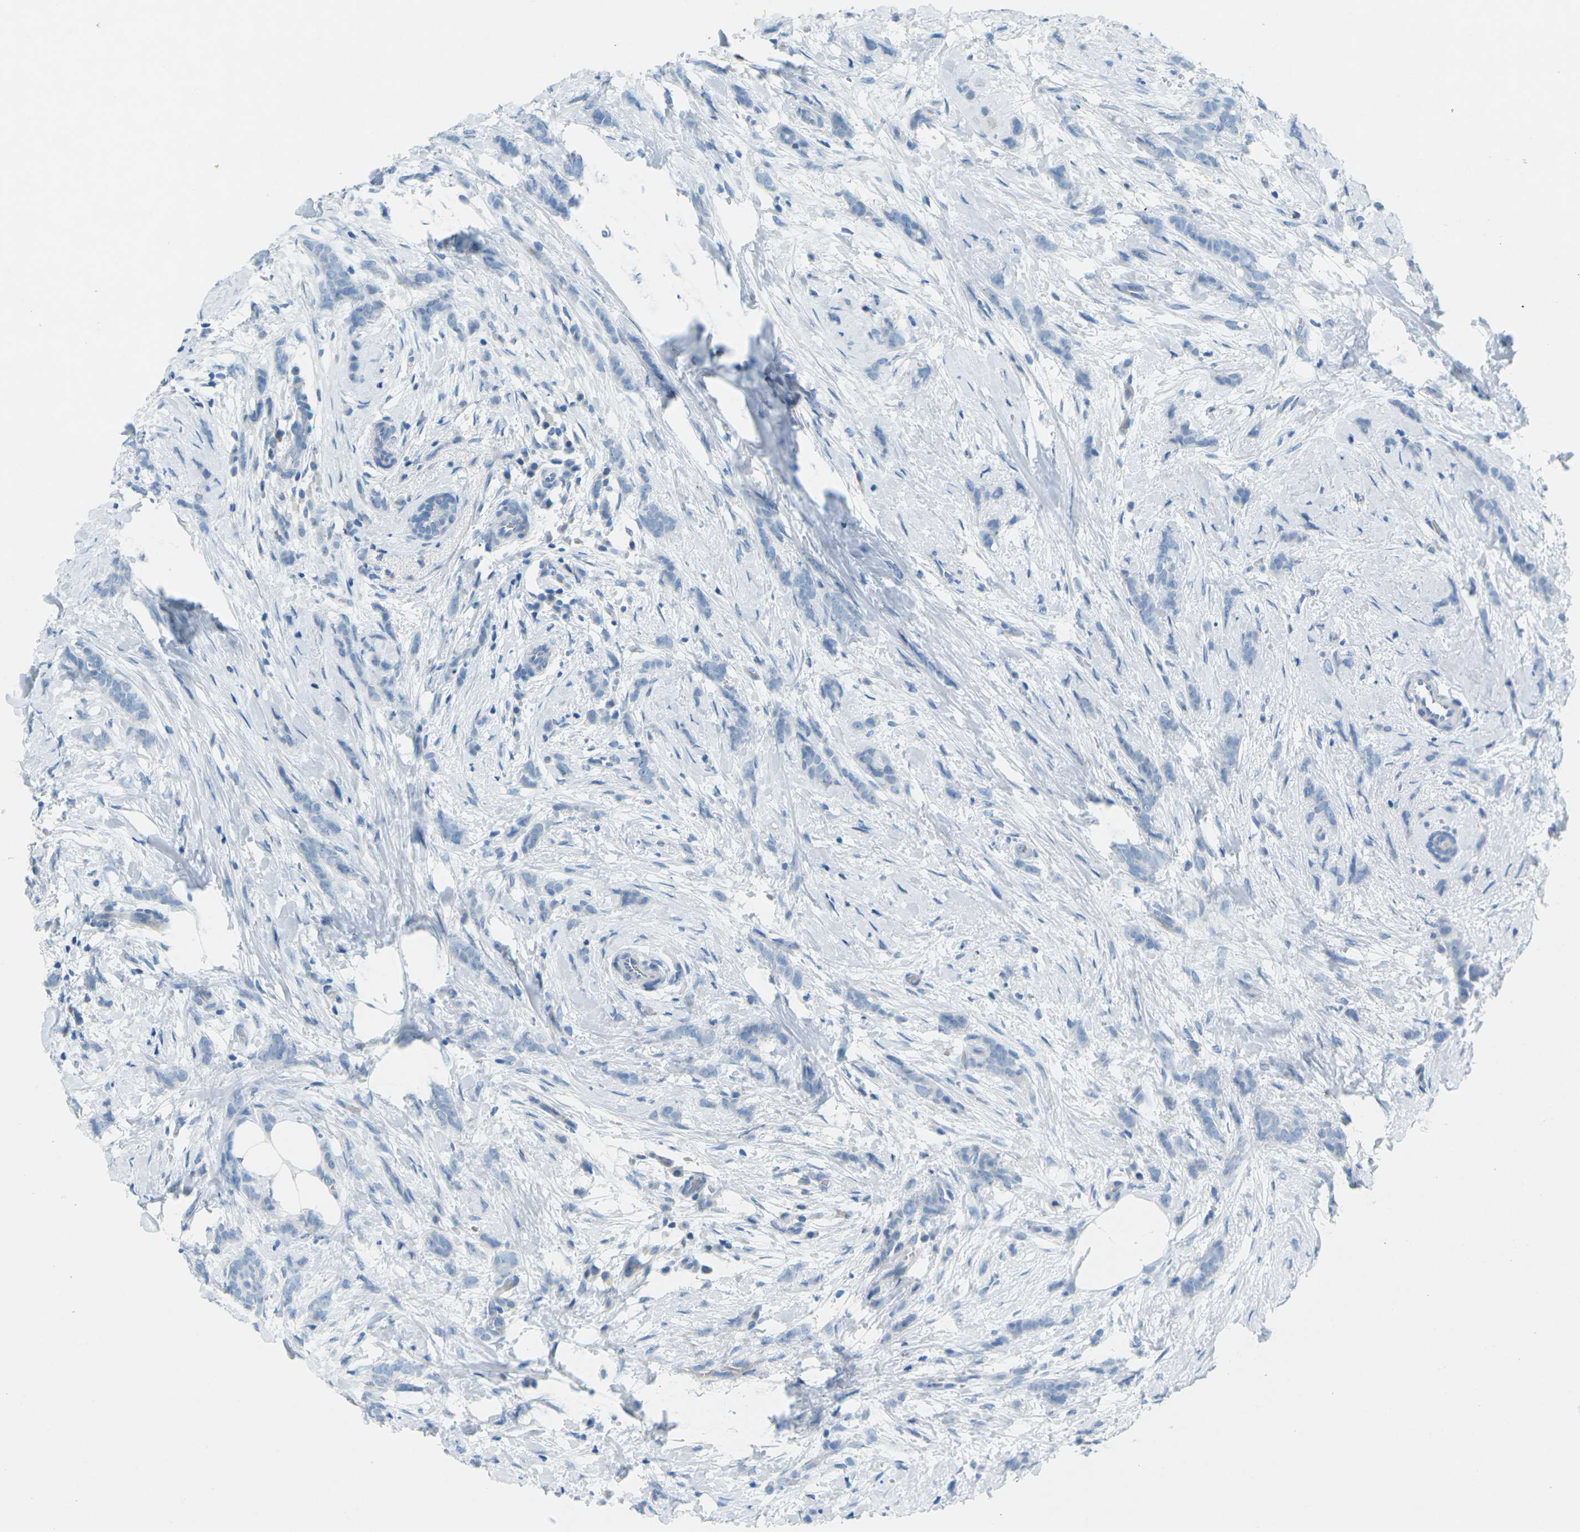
{"staining": {"intensity": "negative", "quantity": "none", "location": "none"}, "tissue": "breast cancer", "cell_type": "Tumor cells", "image_type": "cancer", "snomed": [{"axis": "morphology", "description": "Lobular carcinoma, in situ"}, {"axis": "morphology", "description": "Lobular carcinoma"}, {"axis": "topography", "description": "Breast"}], "caption": "Photomicrograph shows no protein positivity in tumor cells of breast cancer (lobular carcinoma) tissue.", "gene": "CDH16", "patient": {"sex": "female", "age": 41}}